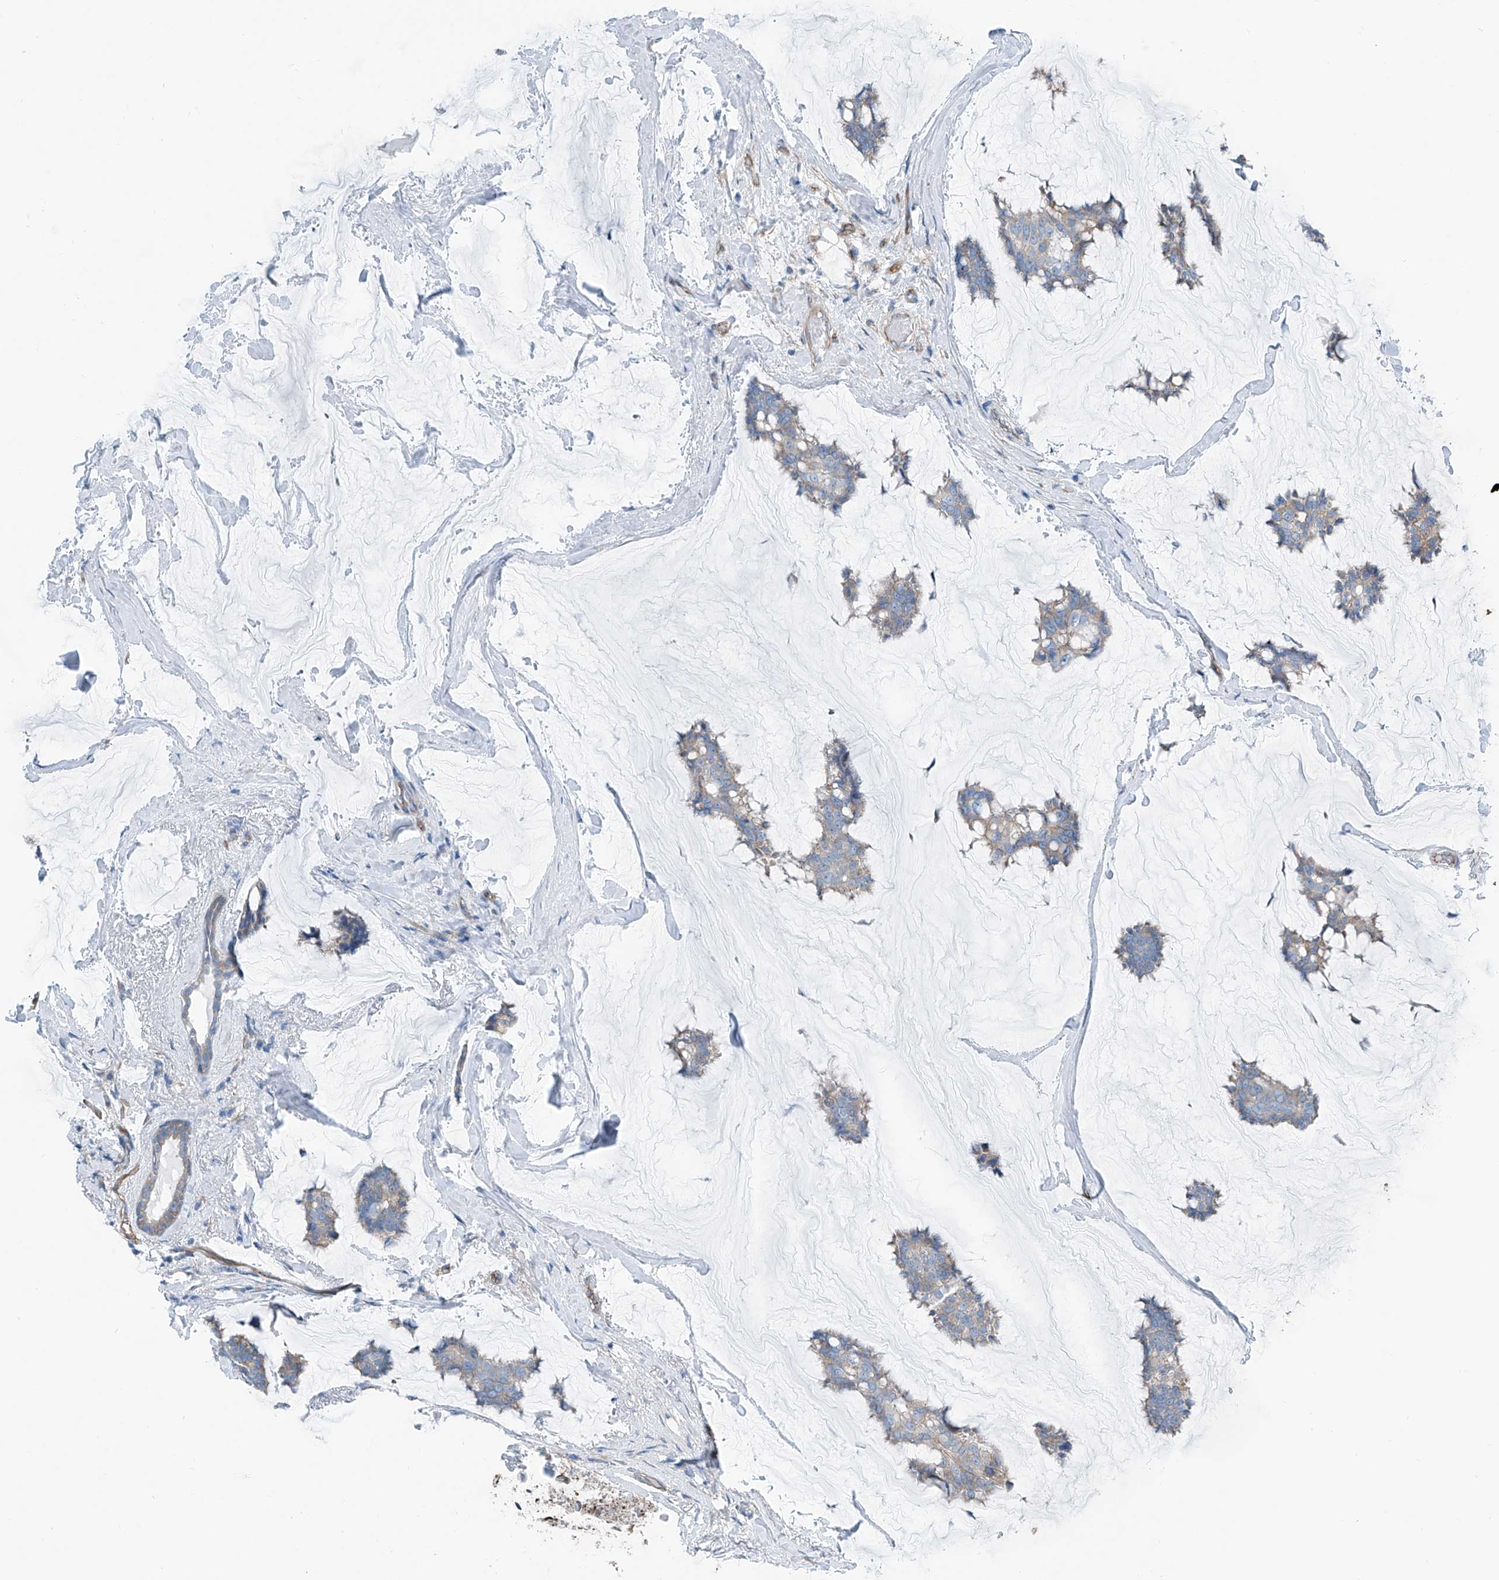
{"staining": {"intensity": "weak", "quantity": "<25%", "location": "cytoplasmic/membranous"}, "tissue": "breast cancer", "cell_type": "Tumor cells", "image_type": "cancer", "snomed": [{"axis": "morphology", "description": "Duct carcinoma"}, {"axis": "topography", "description": "Breast"}], "caption": "Tumor cells show no significant positivity in breast cancer.", "gene": "THEMIS2", "patient": {"sex": "female", "age": 93}}